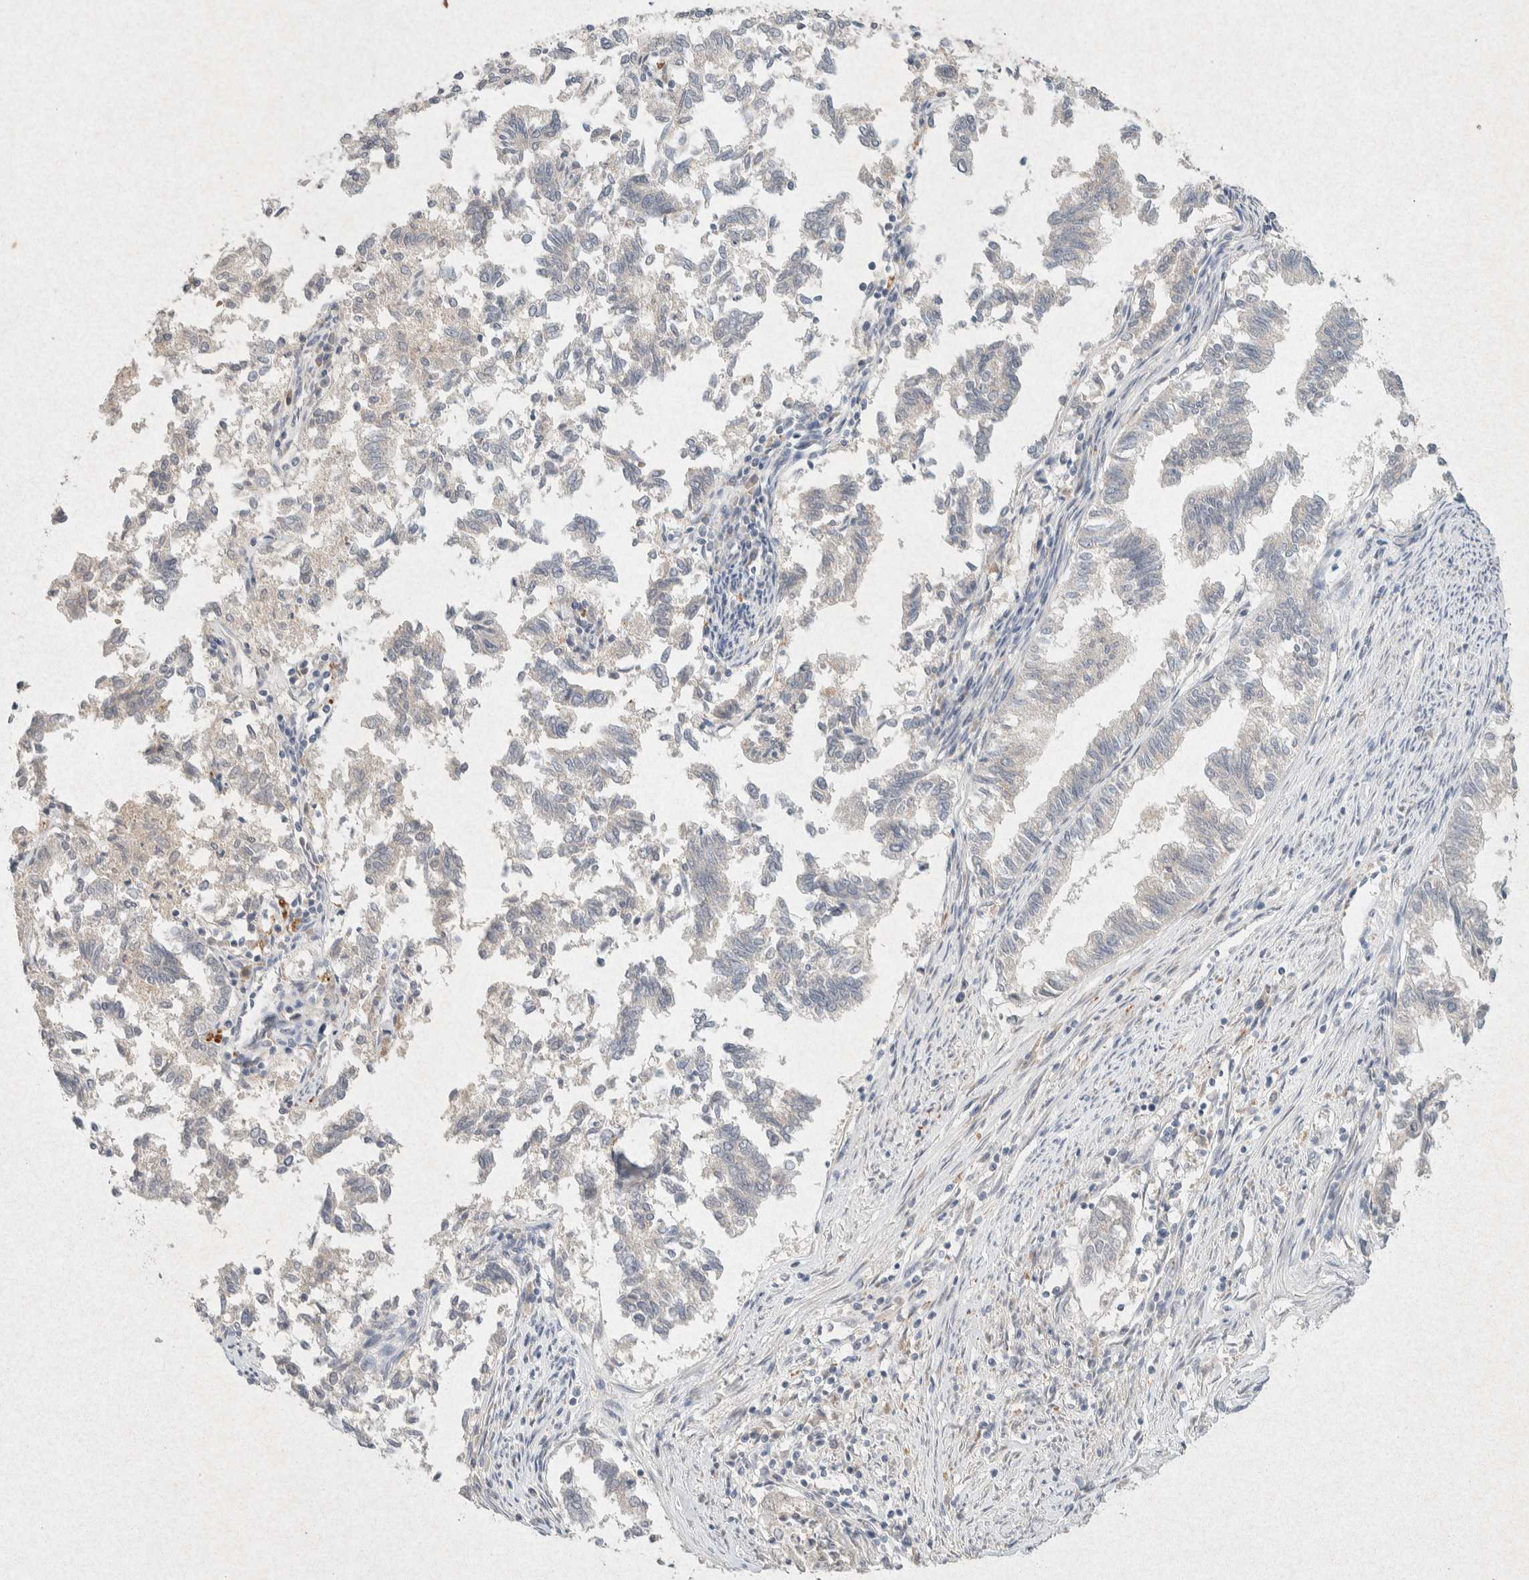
{"staining": {"intensity": "negative", "quantity": "none", "location": "none"}, "tissue": "endometrial cancer", "cell_type": "Tumor cells", "image_type": "cancer", "snomed": [{"axis": "morphology", "description": "Necrosis, NOS"}, {"axis": "morphology", "description": "Adenocarcinoma, NOS"}, {"axis": "topography", "description": "Endometrium"}], "caption": "Endometrial cancer (adenocarcinoma) was stained to show a protein in brown. There is no significant positivity in tumor cells.", "gene": "GNAI1", "patient": {"sex": "female", "age": 79}}